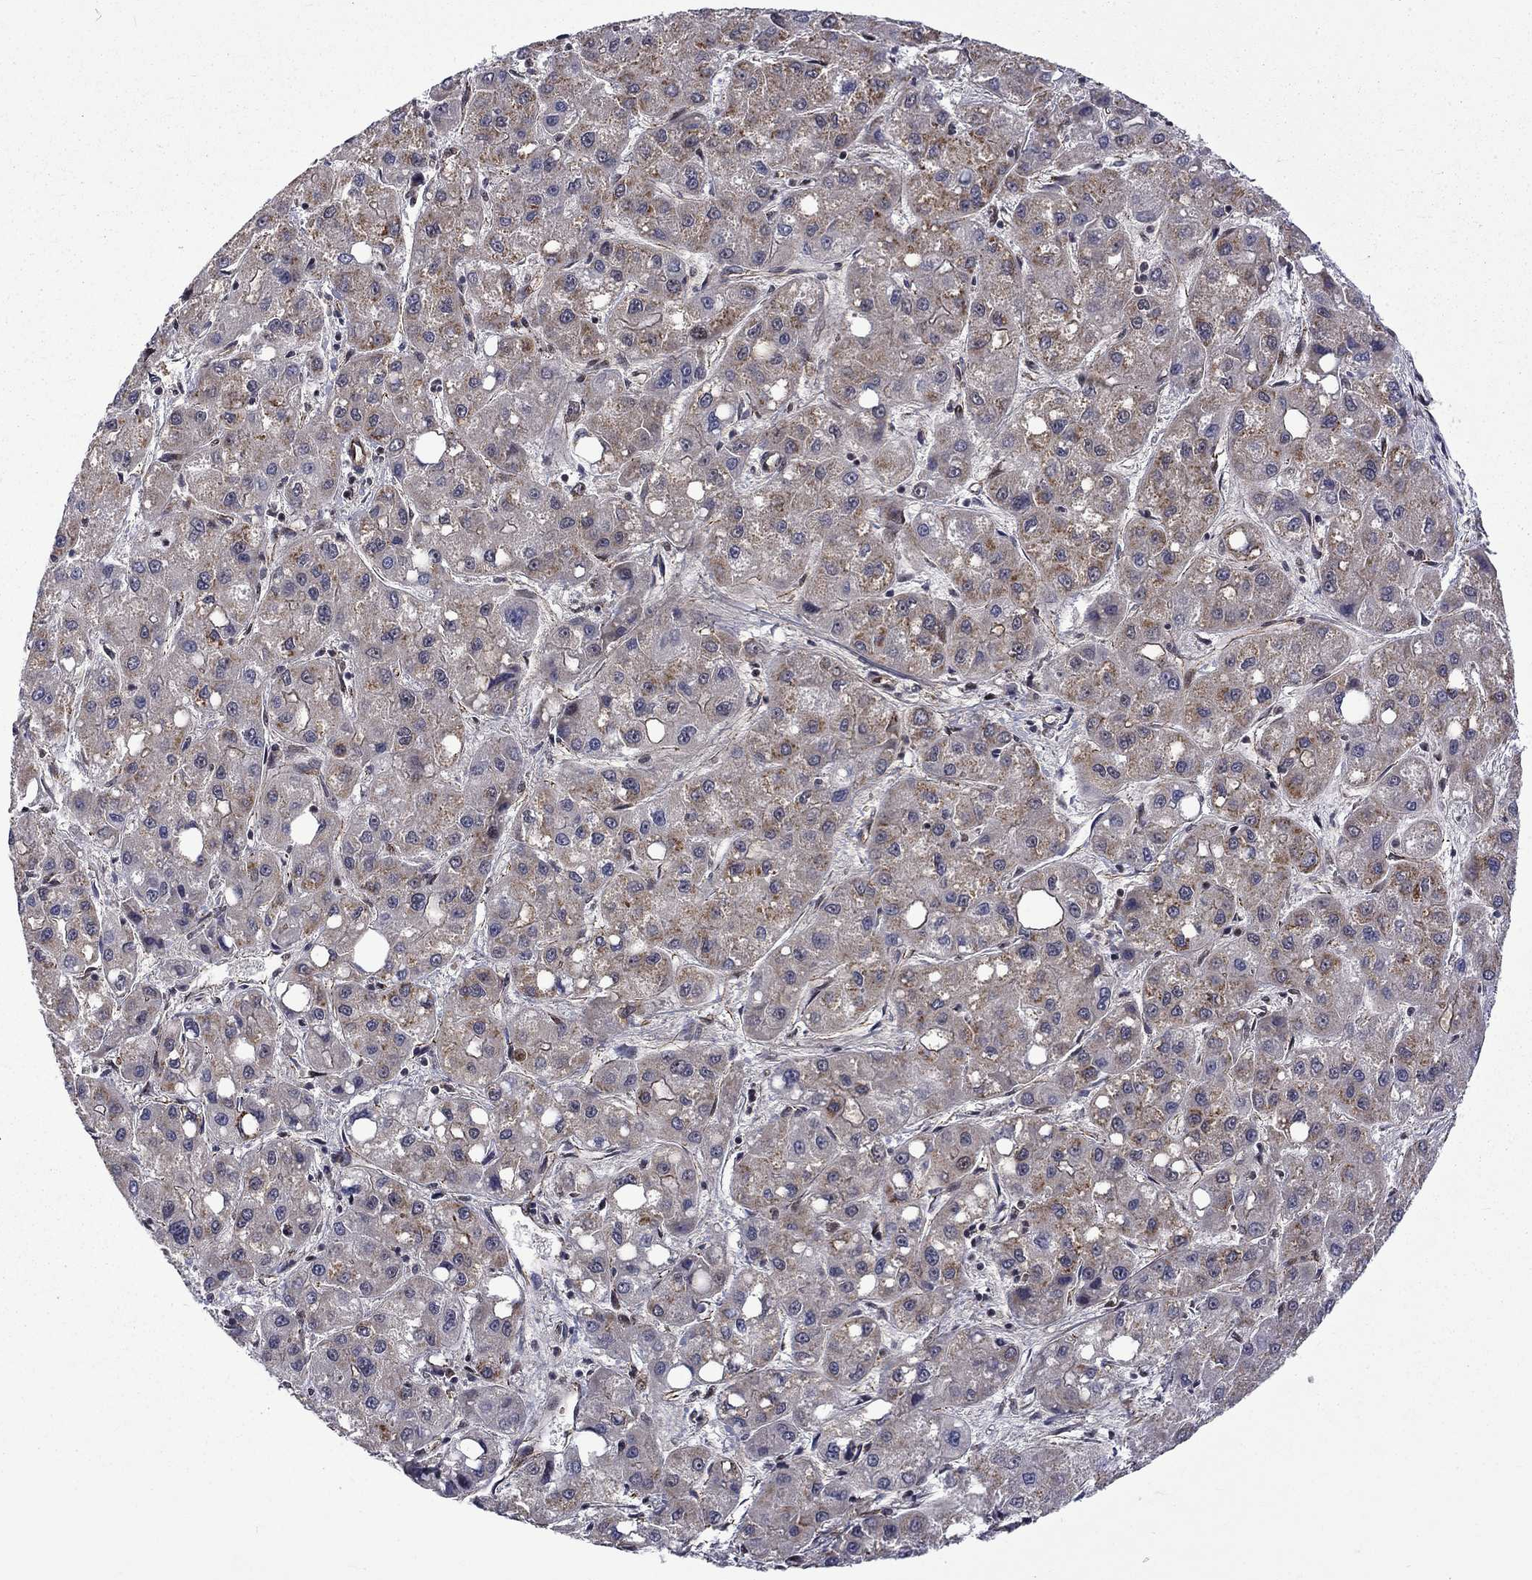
{"staining": {"intensity": "strong", "quantity": "25%-75%", "location": "cytoplasmic/membranous"}, "tissue": "liver cancer", "cell_type": "Tumor cells", "image_type": "cancer", "snomed": [{"axis": "morphology", "description": "Carcinoma, Hepatocellular, NOS"}, {"axis": "topography", "description": "Liver"}], "caption": "Liver cancer (hepatocellular carcinoma) was stained to show a protein in brown. There is high levels of strong cytoplasmic/membranous staining in about 25%-75% of tumor cells.", "gene": "KPNA3", "patient": {"sex": "male", "age": 73}}